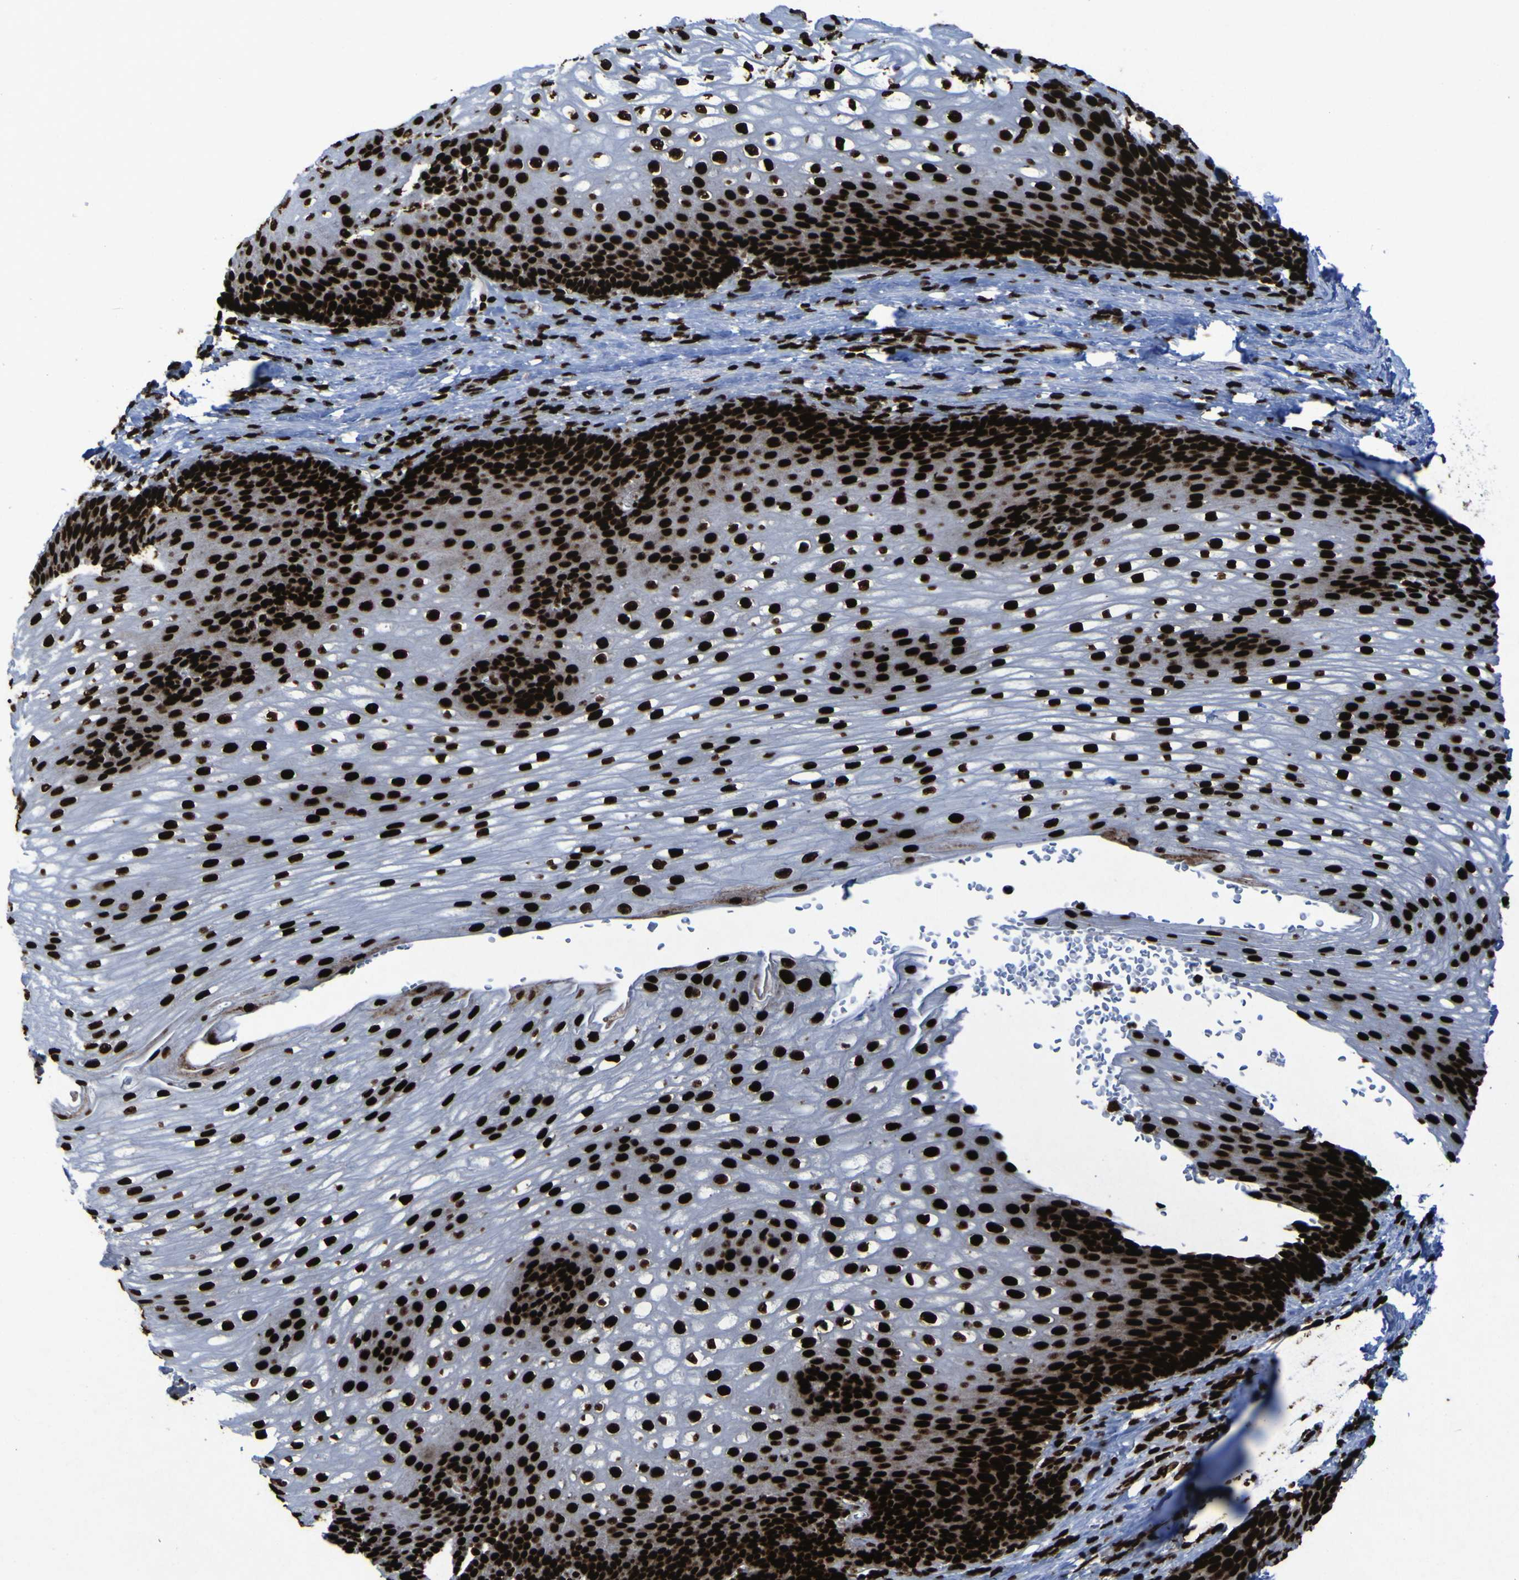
{"staining": {"intensity": "strong", "quantity": ">75%", "location": "nuclear"}, "tissue": "esophagus", "cell_type": "Squamous epithelial cells", "image_type": "normal", "snomed": [{"axis": "morphology", "description": "Normal tissue, NOS"}, {"axis": "topography", "description": "Esophagus"}], "caption": "Approximately >75% of squamous epithelial cells in normal esophagus exhibit strong nuclear protein positivity as visualized by brown immunohistochemical staining.", "gene": "NPM1", "patient": {"sex": "male", "age": 48}}